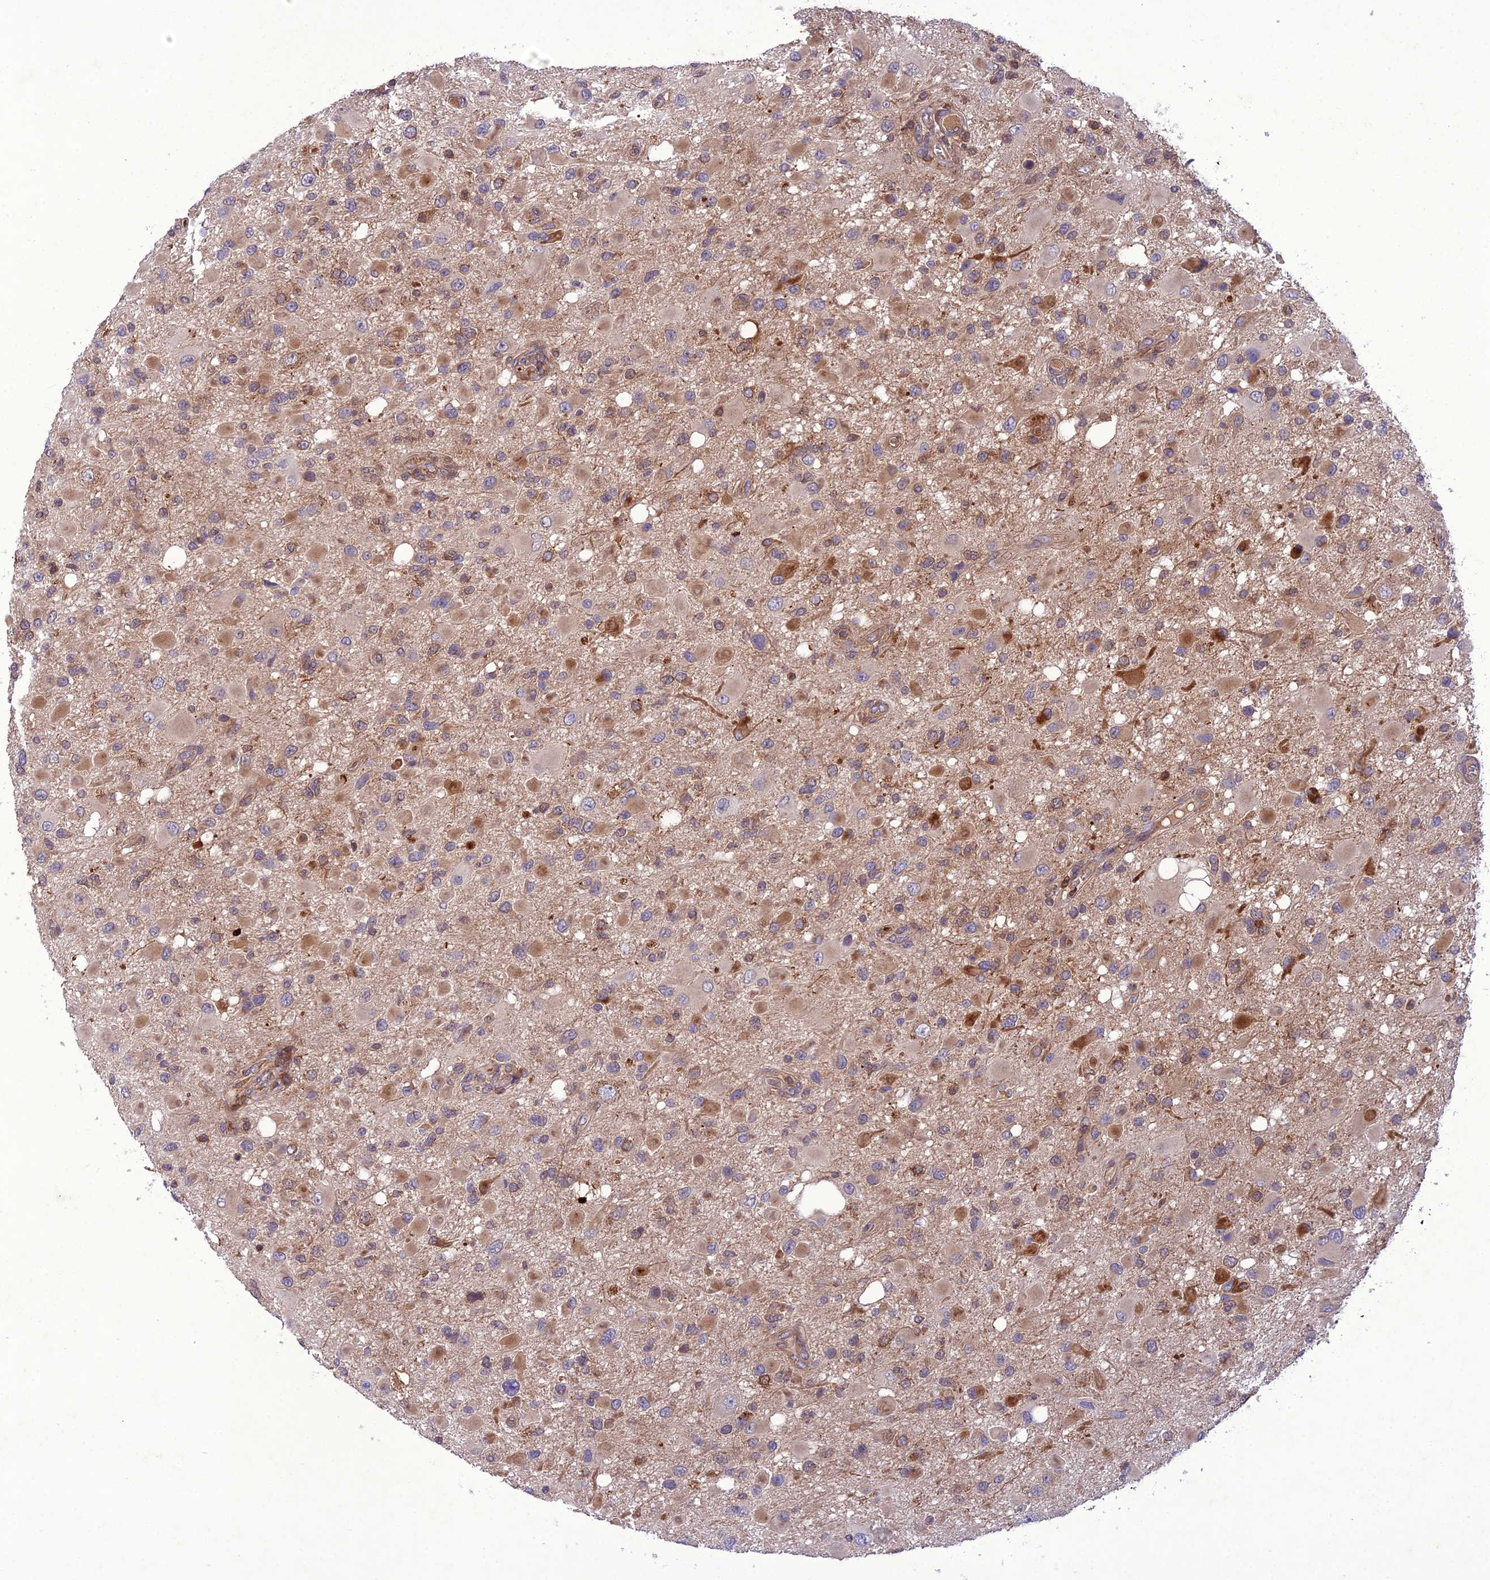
{"staining": {"intensity": "moderate", "quantity": "<25%", "location": "cytoplasmic/membranous"}, "tissue": "glioma", "cell_type": "Tumor cells", "image_type": "cancer", "snomed": [{"axis": "morphology", "description": "Glioma, malignant, High grade"}, {"axis": "topography", "description": "Brain"}], "caption": "A high-resolution micrograph shows immunohistochemistry staining of glioma, which exhibits moderate cytoplasmic/membranous positivity in about <25% of tumor cells. Nuclei are stained in blue.", "gene": "GDF6", "patient": {"sex": "male", "age": 53}}